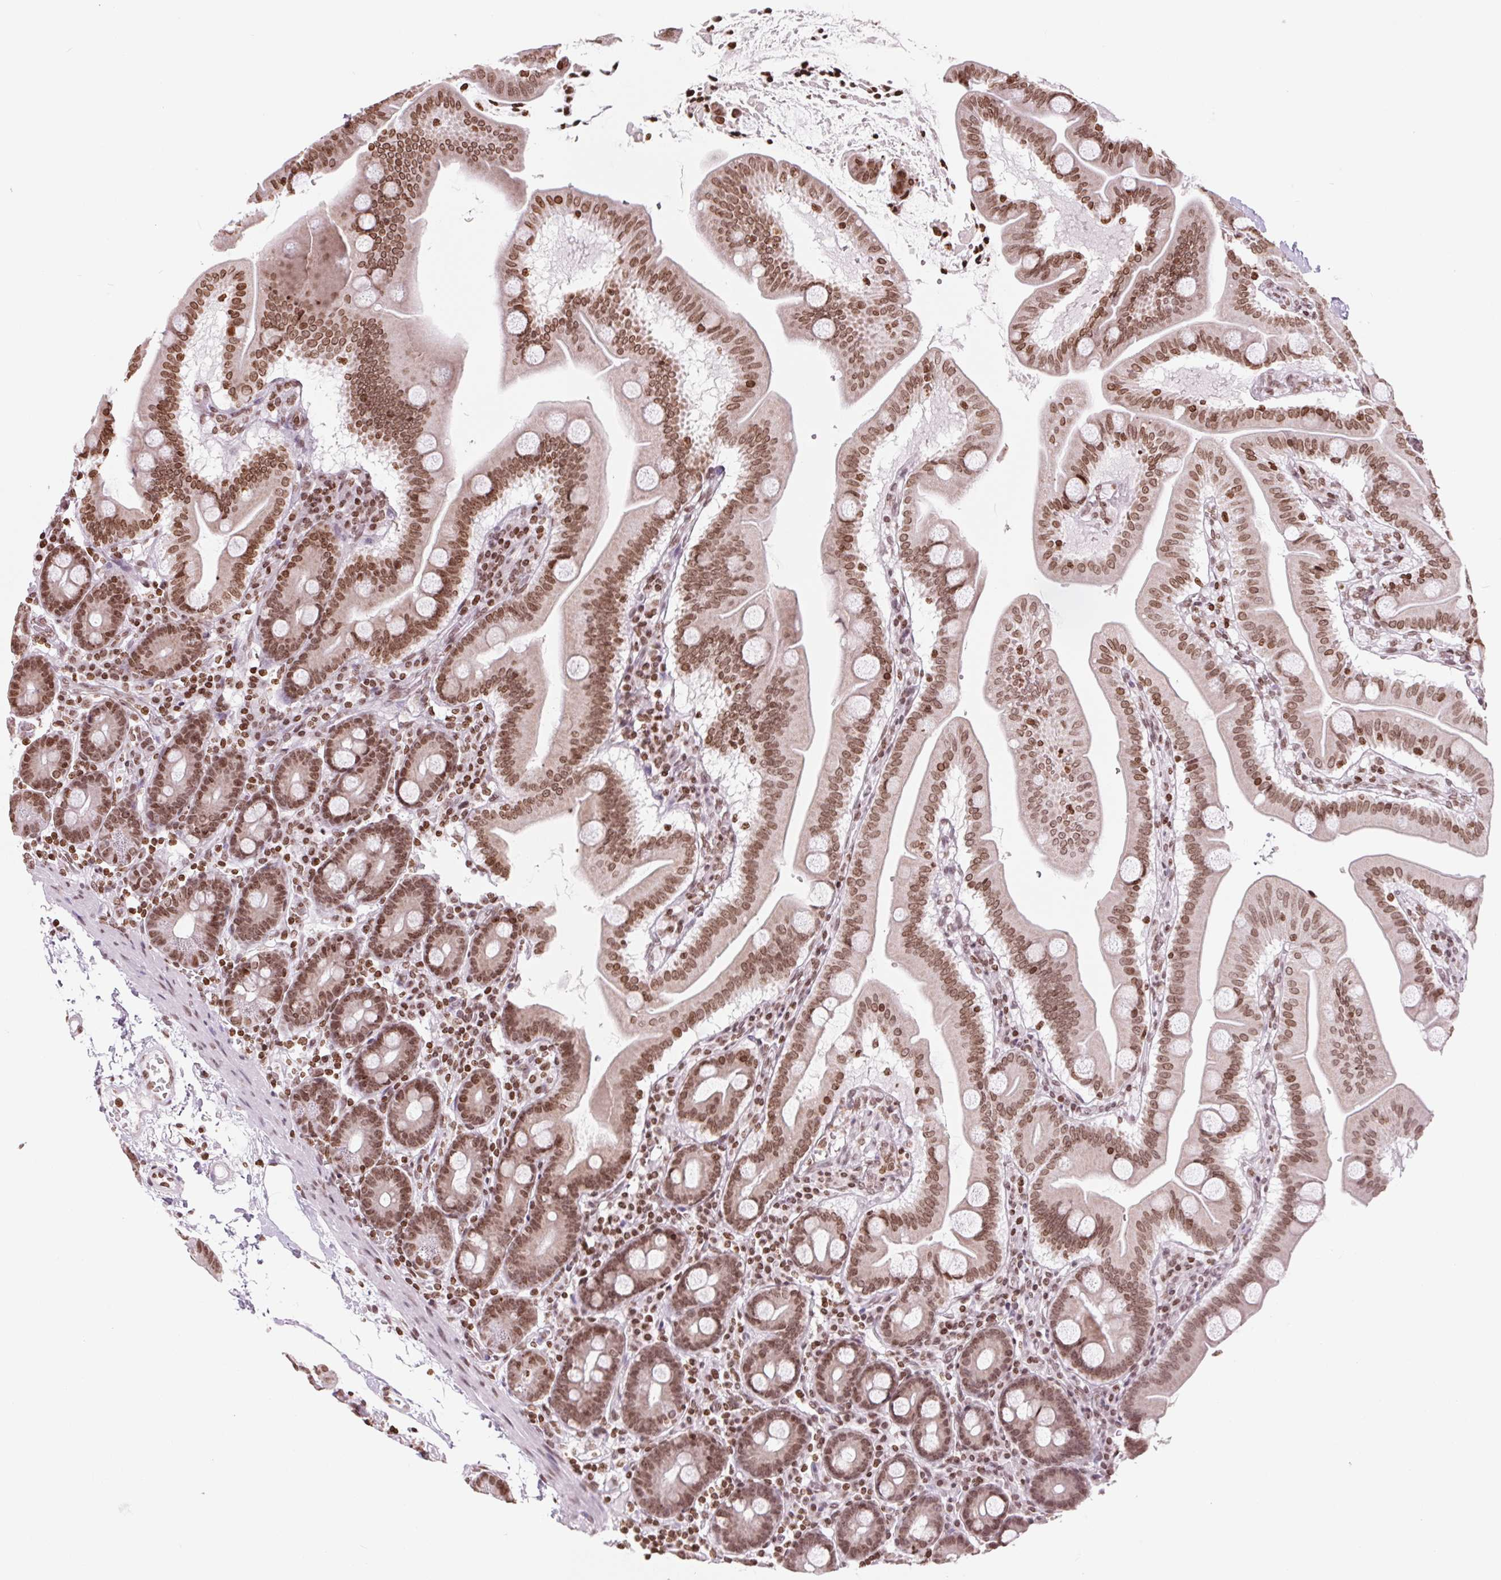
{"staining": {"intensity": "moderate", "quantity": ">75%", "location": "nuclear"}, "tissue": "duodenum", "cell_type": "Glandular cells", "image_type": "normal", "snomed": [{"axis": "morphology", "description": "Normal tissue, NOS"}, {"axis": "topography", "description": "Pancreas"}, {"axis": "topography", "description": "Duodenum"}], "caption": "Human duodenum stained with a brown dye reveals moderate nuclear positive staining in approximately >75% of glandular cells.", "gene": "SMIM12", "patient": {"sex": "male", "age": 59}}